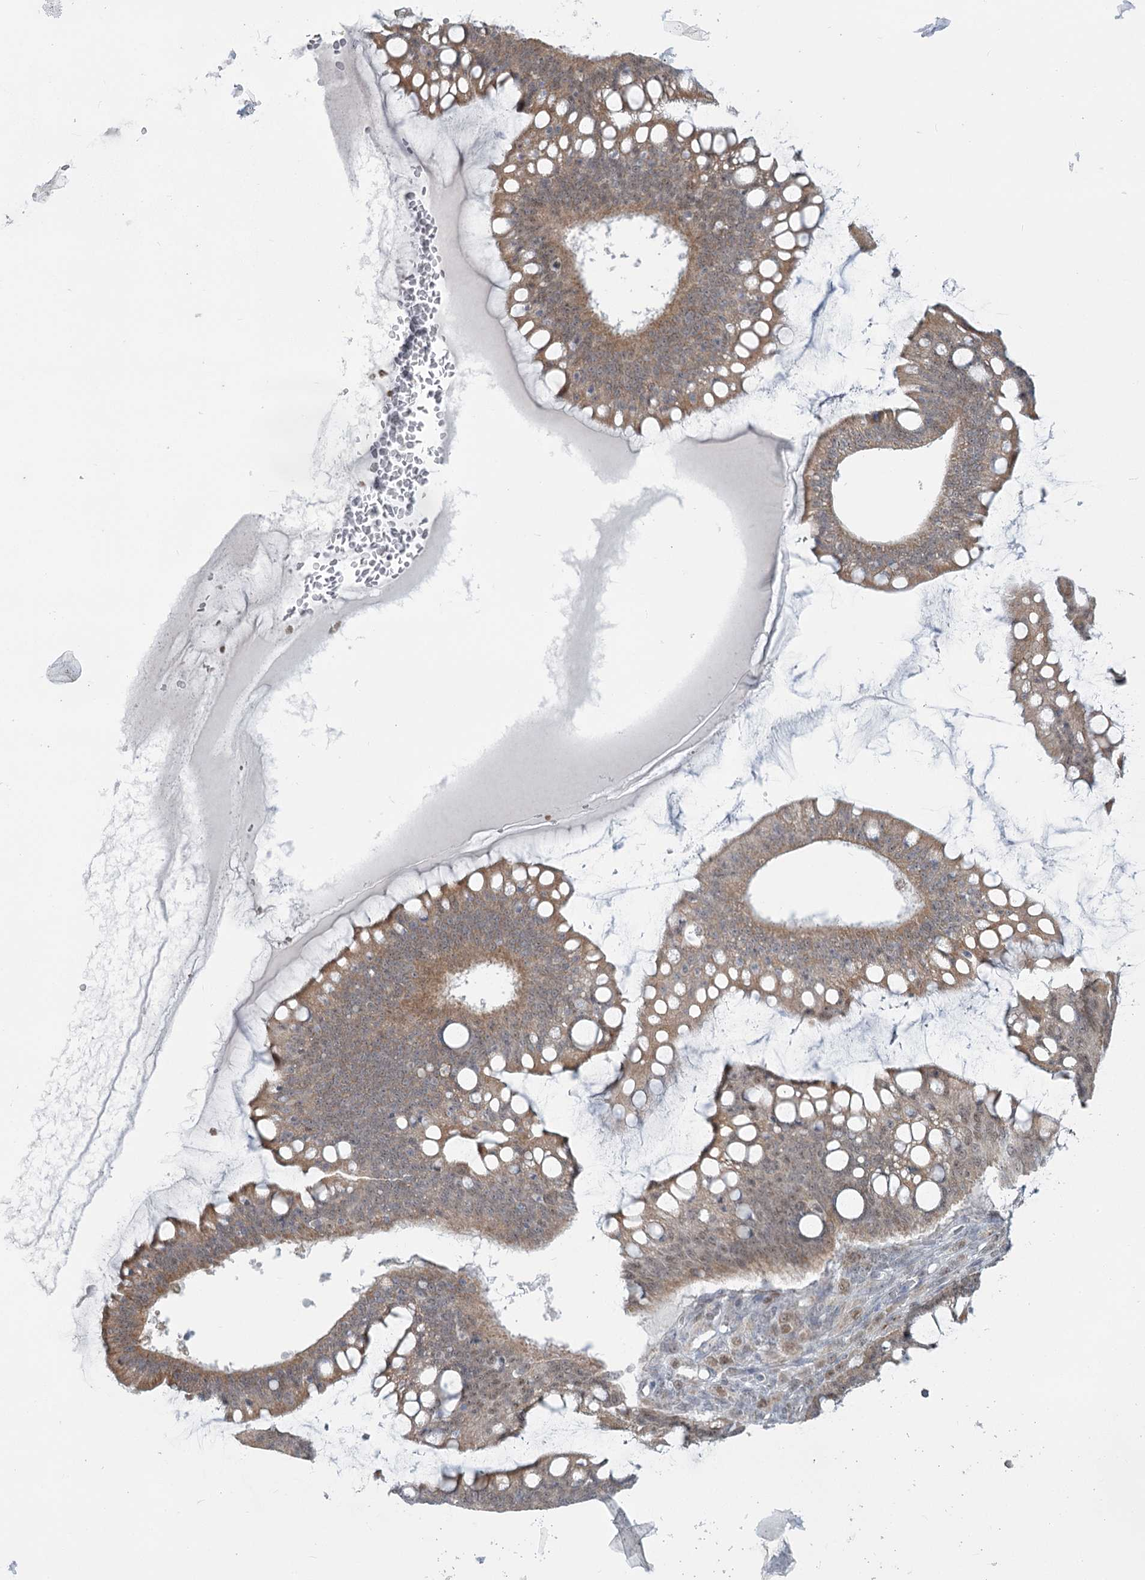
{"staining": {"intensity": "moderate", "quantity": ">75%", "location": "cytoplasmic/membranous"}, "tissue": "ovarian cancer", "cell_type": "Tumor cells", "image_type": "cancer", "snomed": [{"axis": "morphology", "description": "Cystadenocarcinoma, mucinous, NOS"}, {"axis": "topography", "description": "Ovary"}], "caption": "Moderate cytoplasmic/membranous positivity for a protein is identified in about >75% of tumor cells of ovarian cancer (mucinous cystadenocarcinoma) using immunohistochemistry.", "gene": "MTG1", "patient": {"sex": "female", "age": 73}}